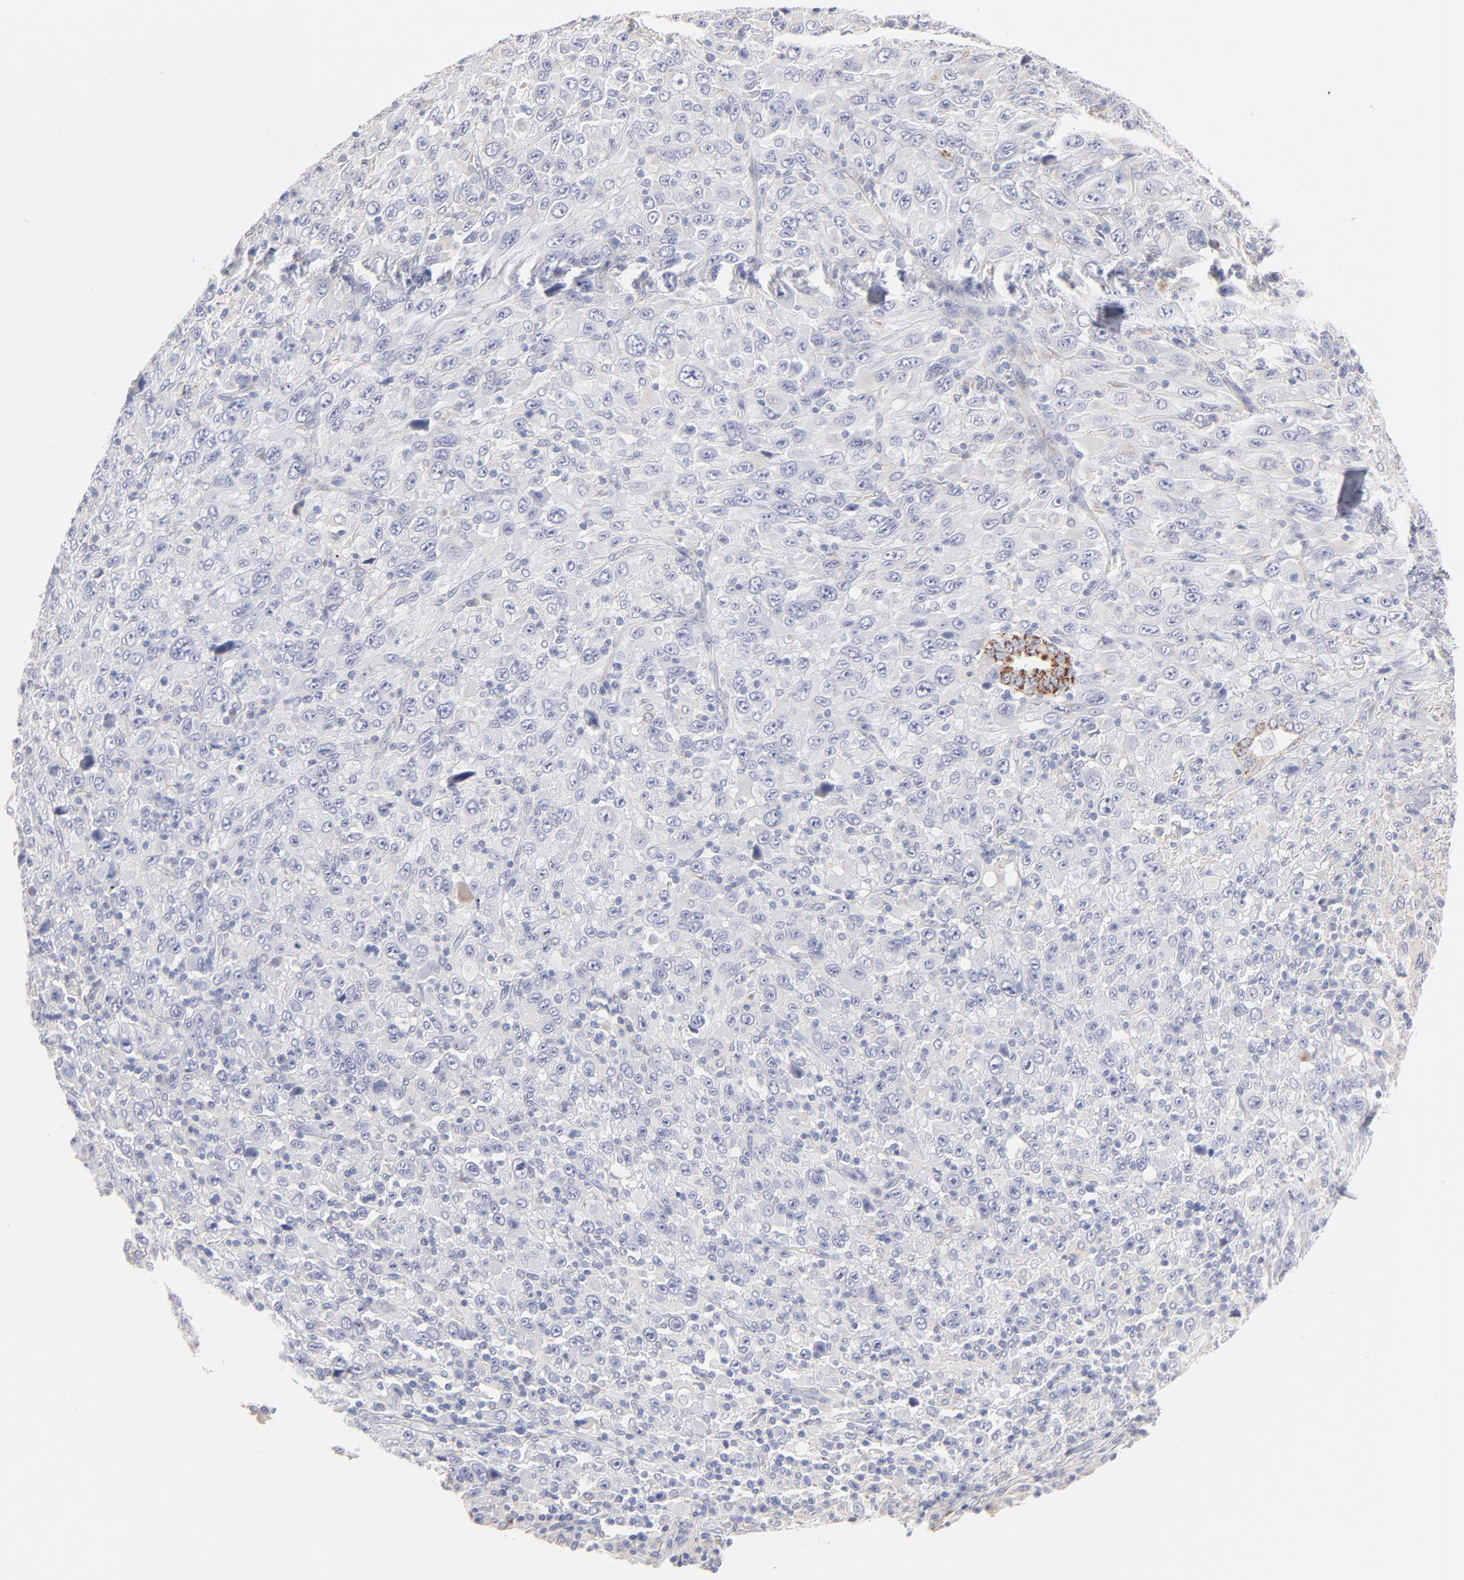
{"staining": {"intensity": "negative", "quantity": "none", "location": "none"}, "tissue": "melanoma", "cell_type": "Tumor cells", "image_type": "cancer", "snomed": [{"axis": "morphology", "description": "Malignant melanoma, Metastatic site"}, {"axis": "topography", "description": "Skin"}], "caption": "Tumor cells are negative for protein expression in human melanoma.", "gene": "TST", "patient": {"sex": "female", "age": 56}}